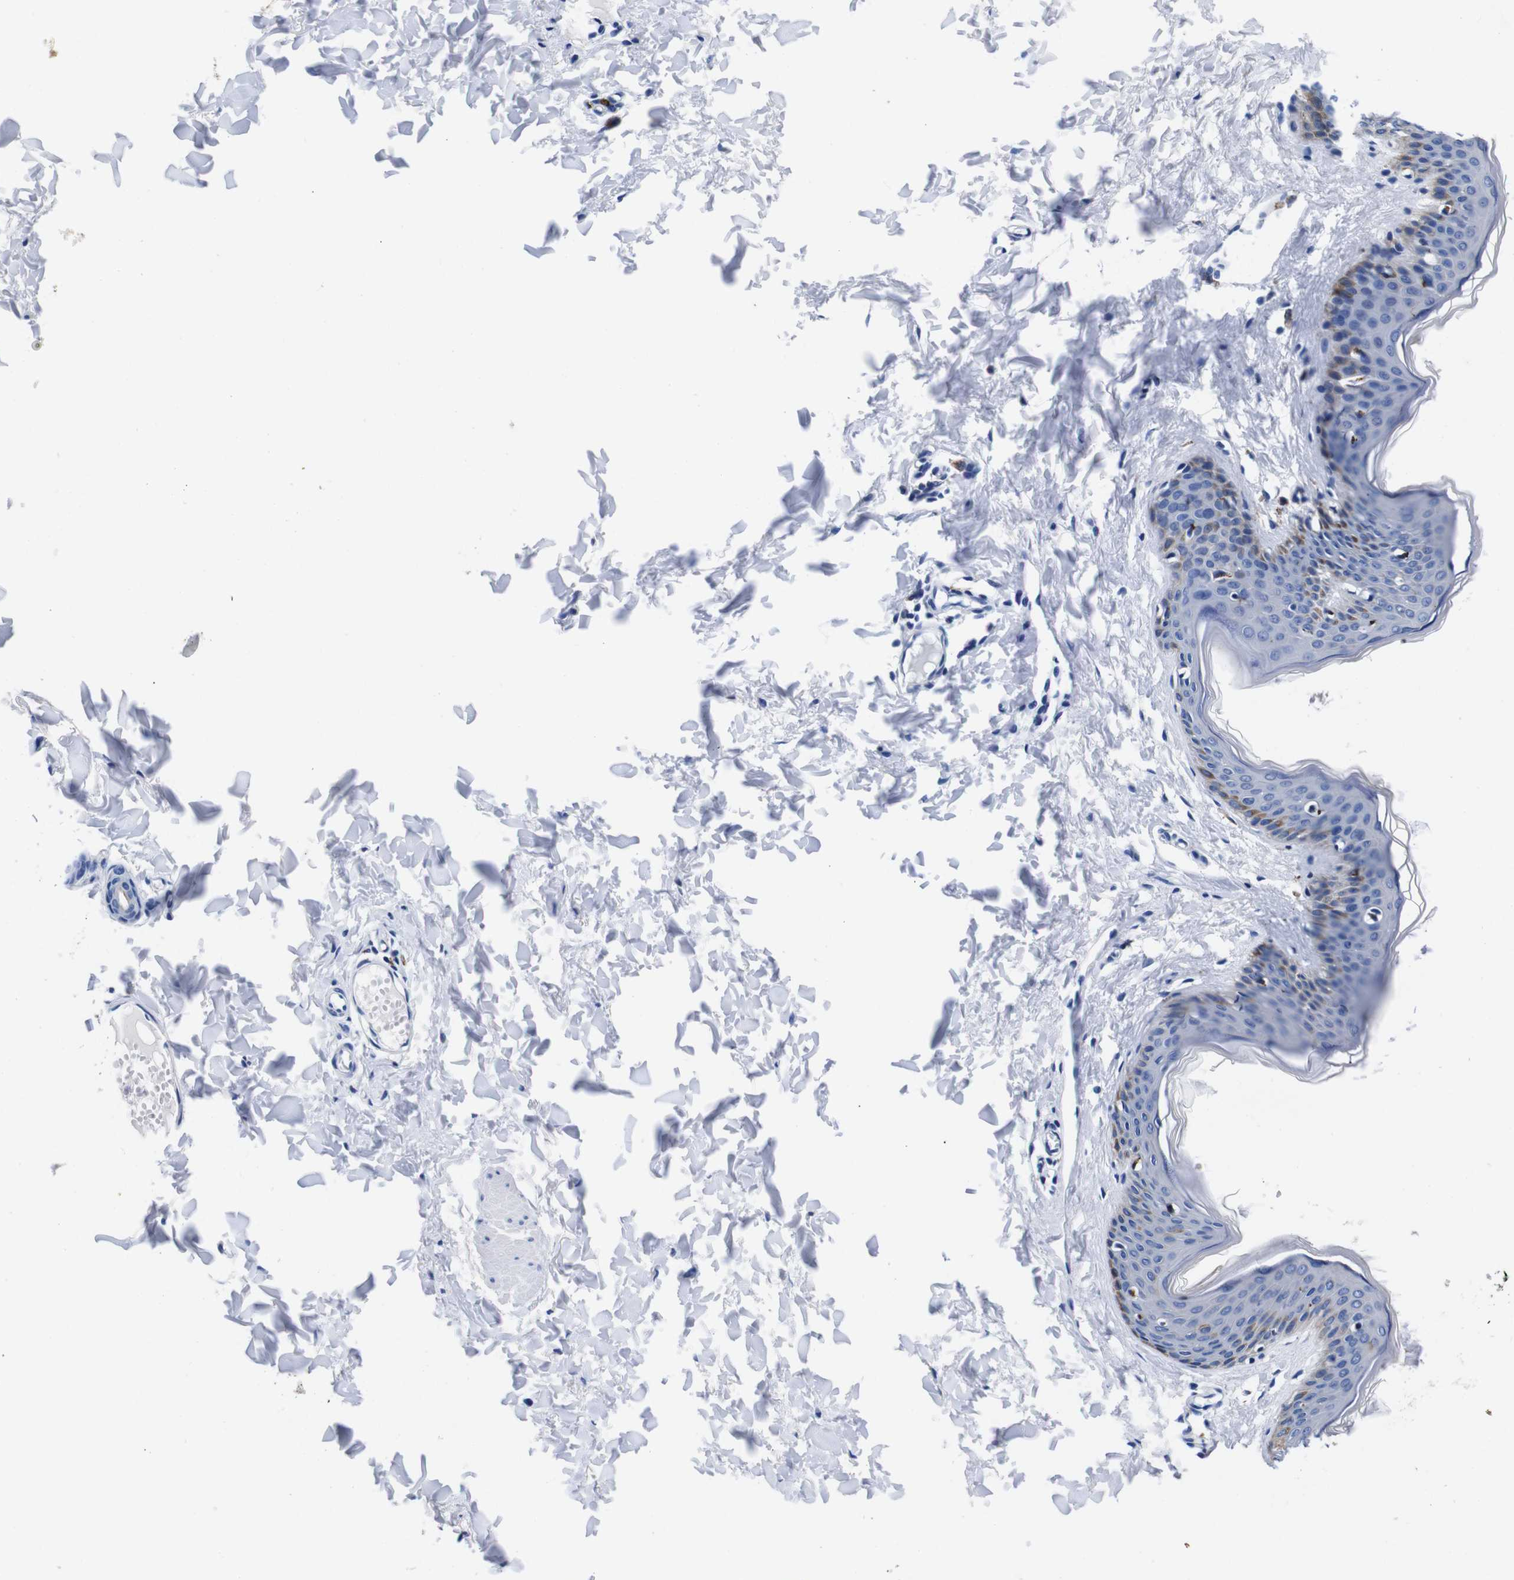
{"staining": {"intensity": "negative", "quantity": "none", "location": "none"}, "tissue": "skin", "cell_type": "Fibroblasts", "image_type": "normal", "snomed": [{"axis": "morphology", "description": "Normal tissue, NOS"}, {"axis": "topography", "description": "Skin"}], "caption": "The micrograph demonstrates no staining of fibroblasts in unremarkable skin. (DAB (3,3'-diaminobenzidine) immunohistochemistry (IHC) visualized using brightfield microscopy, high magnification).", "gene": "ENSG00000248993", "patient": {"sex": "female", "age": 17}}